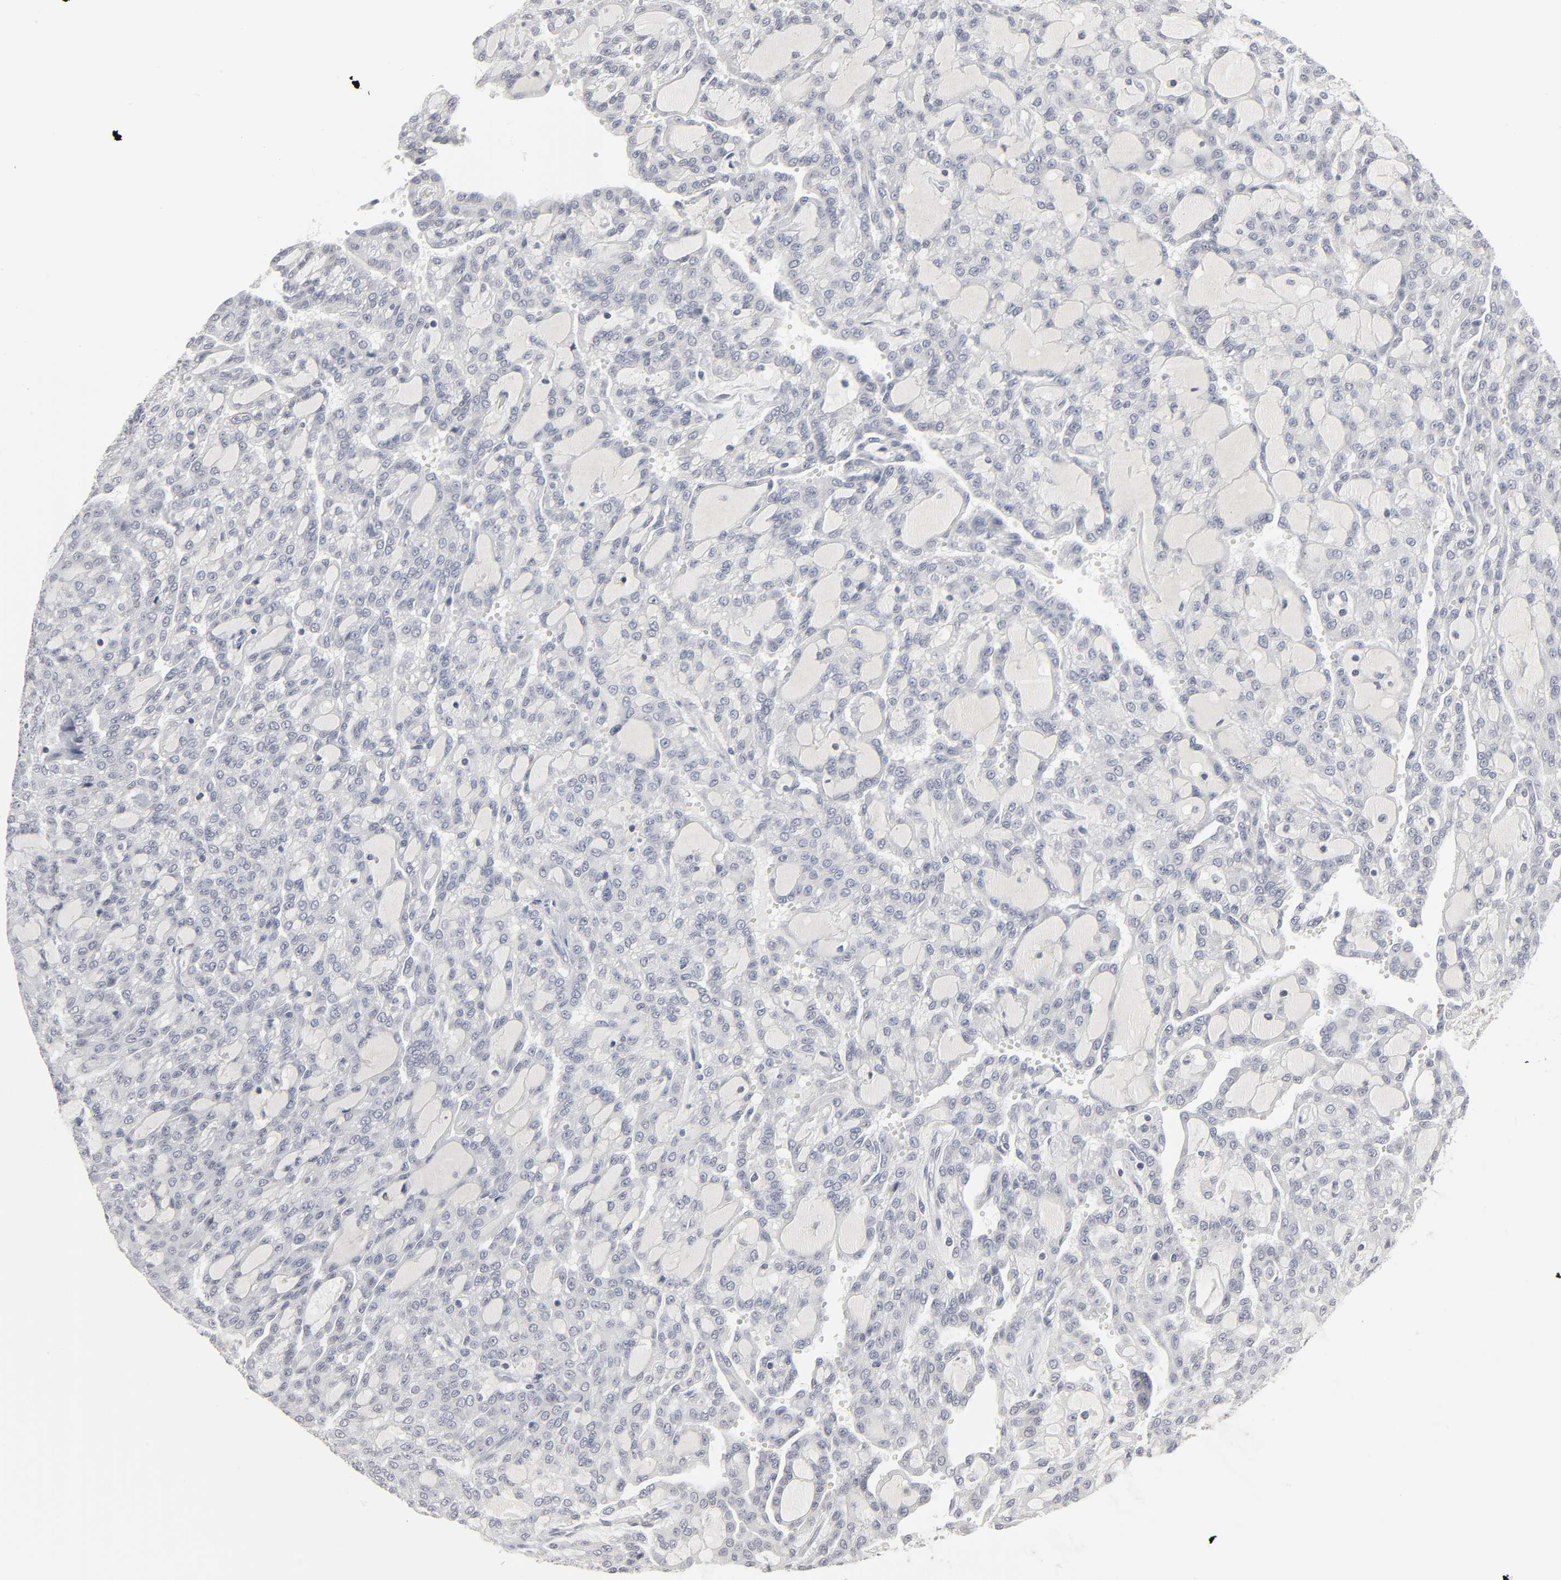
{"staining": {"intensity": "negative", "quantity": "none", "location": "none"}, "tissue": "renal cancer", "cell_type": "Tumor cells", "image_type": "cancer", "snomed": [{"axis": "morphology", "description": "Adenocarcinoma, NOS"}, {"axis": "topography", "description": "Kidney"}], "caption": "DAB (3,3'-diaminobenzidine) immunohistochemical staining of human renal cancer demonstrates no significant positivity in tumor cells.", "gene": "TCAP", "patient": {"sex": "male", "age": 63}}